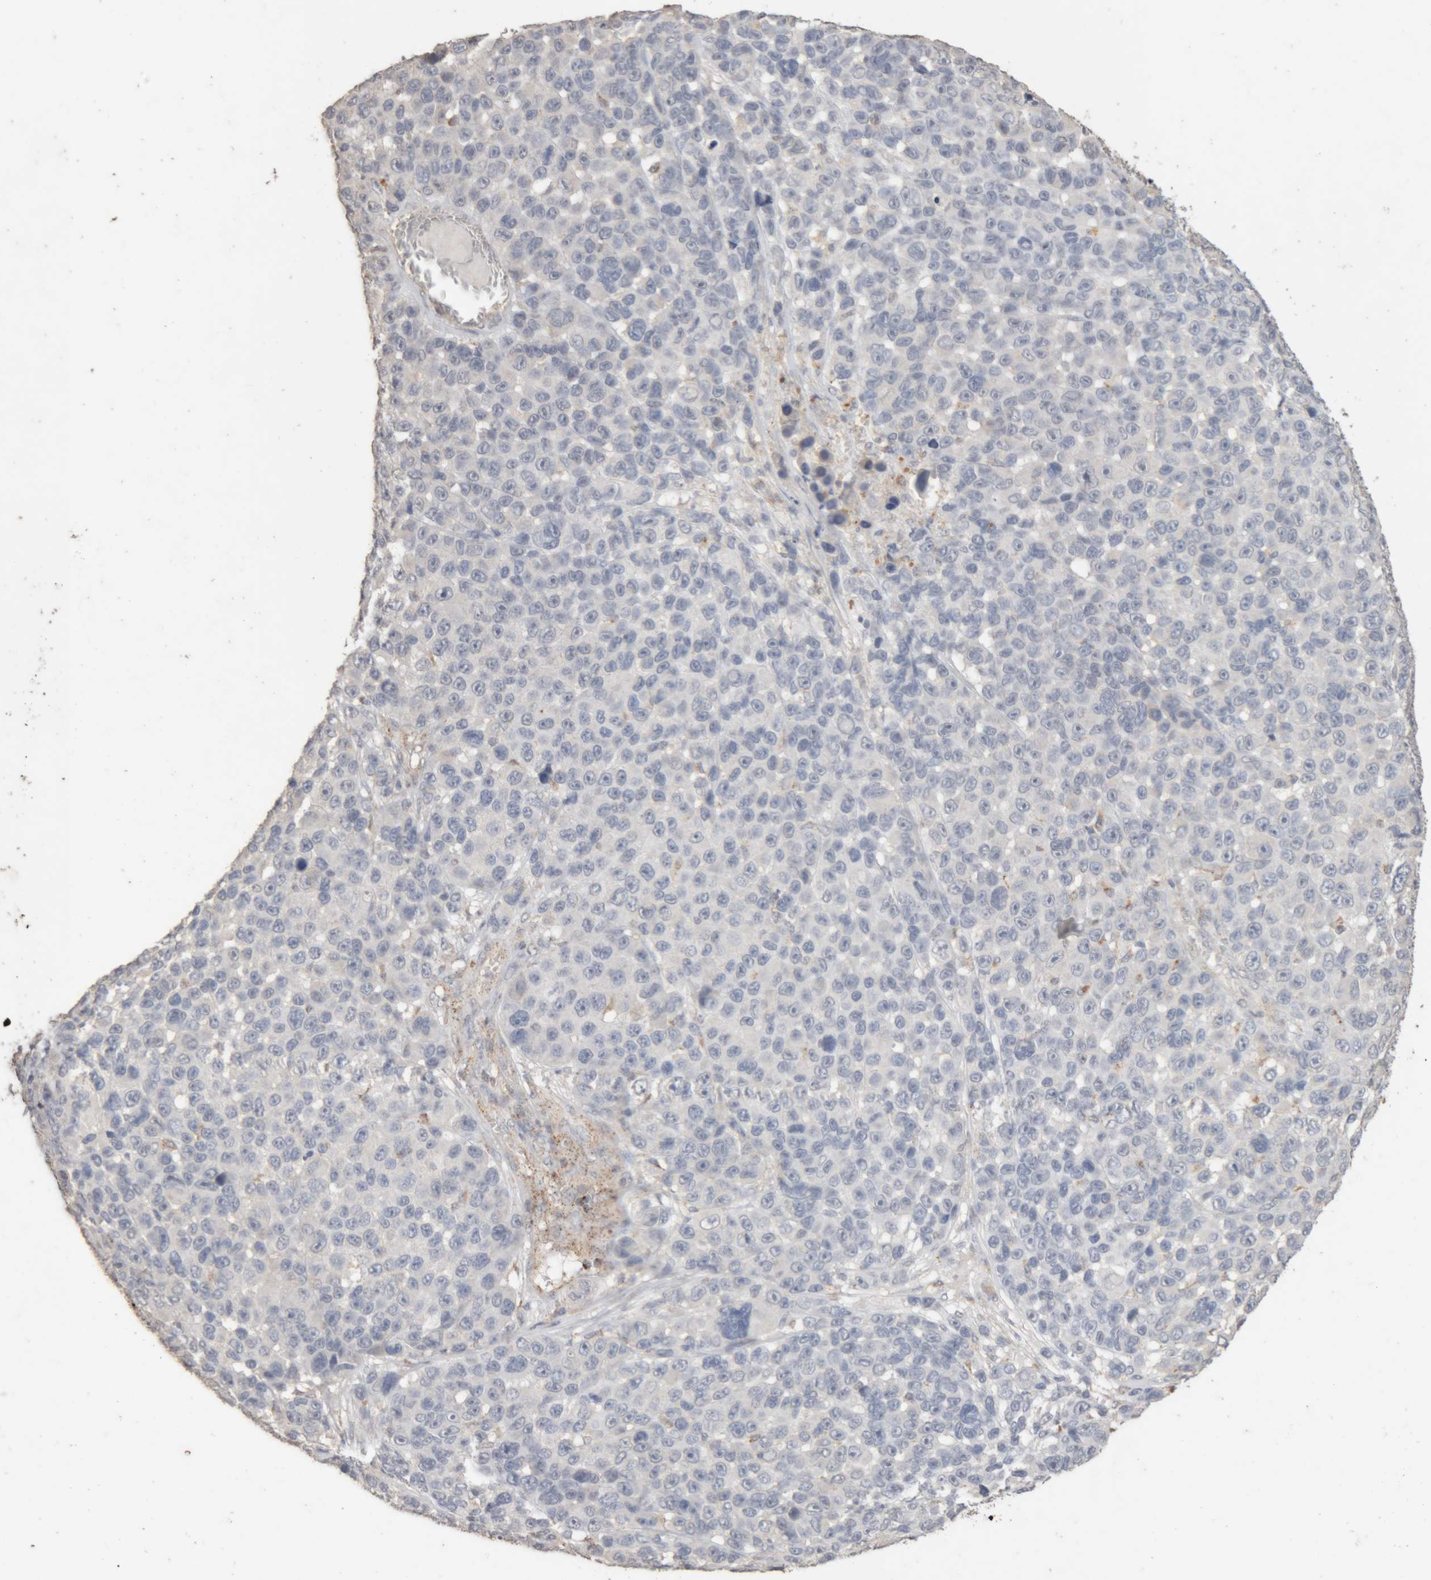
{"staining": {"intensity": "negative", "quantity": "none", "location": "none"}, "tissue": "melanoma", "cell_type": "Tumor cells", "image_type": "cancer", "snomed": [{"axis": "morphology", "description": "Malignant melanoma, NOS"}, {"axis": "topography", "description": "Skin"}], "caption": "Human melanoma stained for a protein using immunohistochemistry shows no expression in tumor cells.", "gene": "ARSA", "patient": {"sex": "male", "age": 53}}